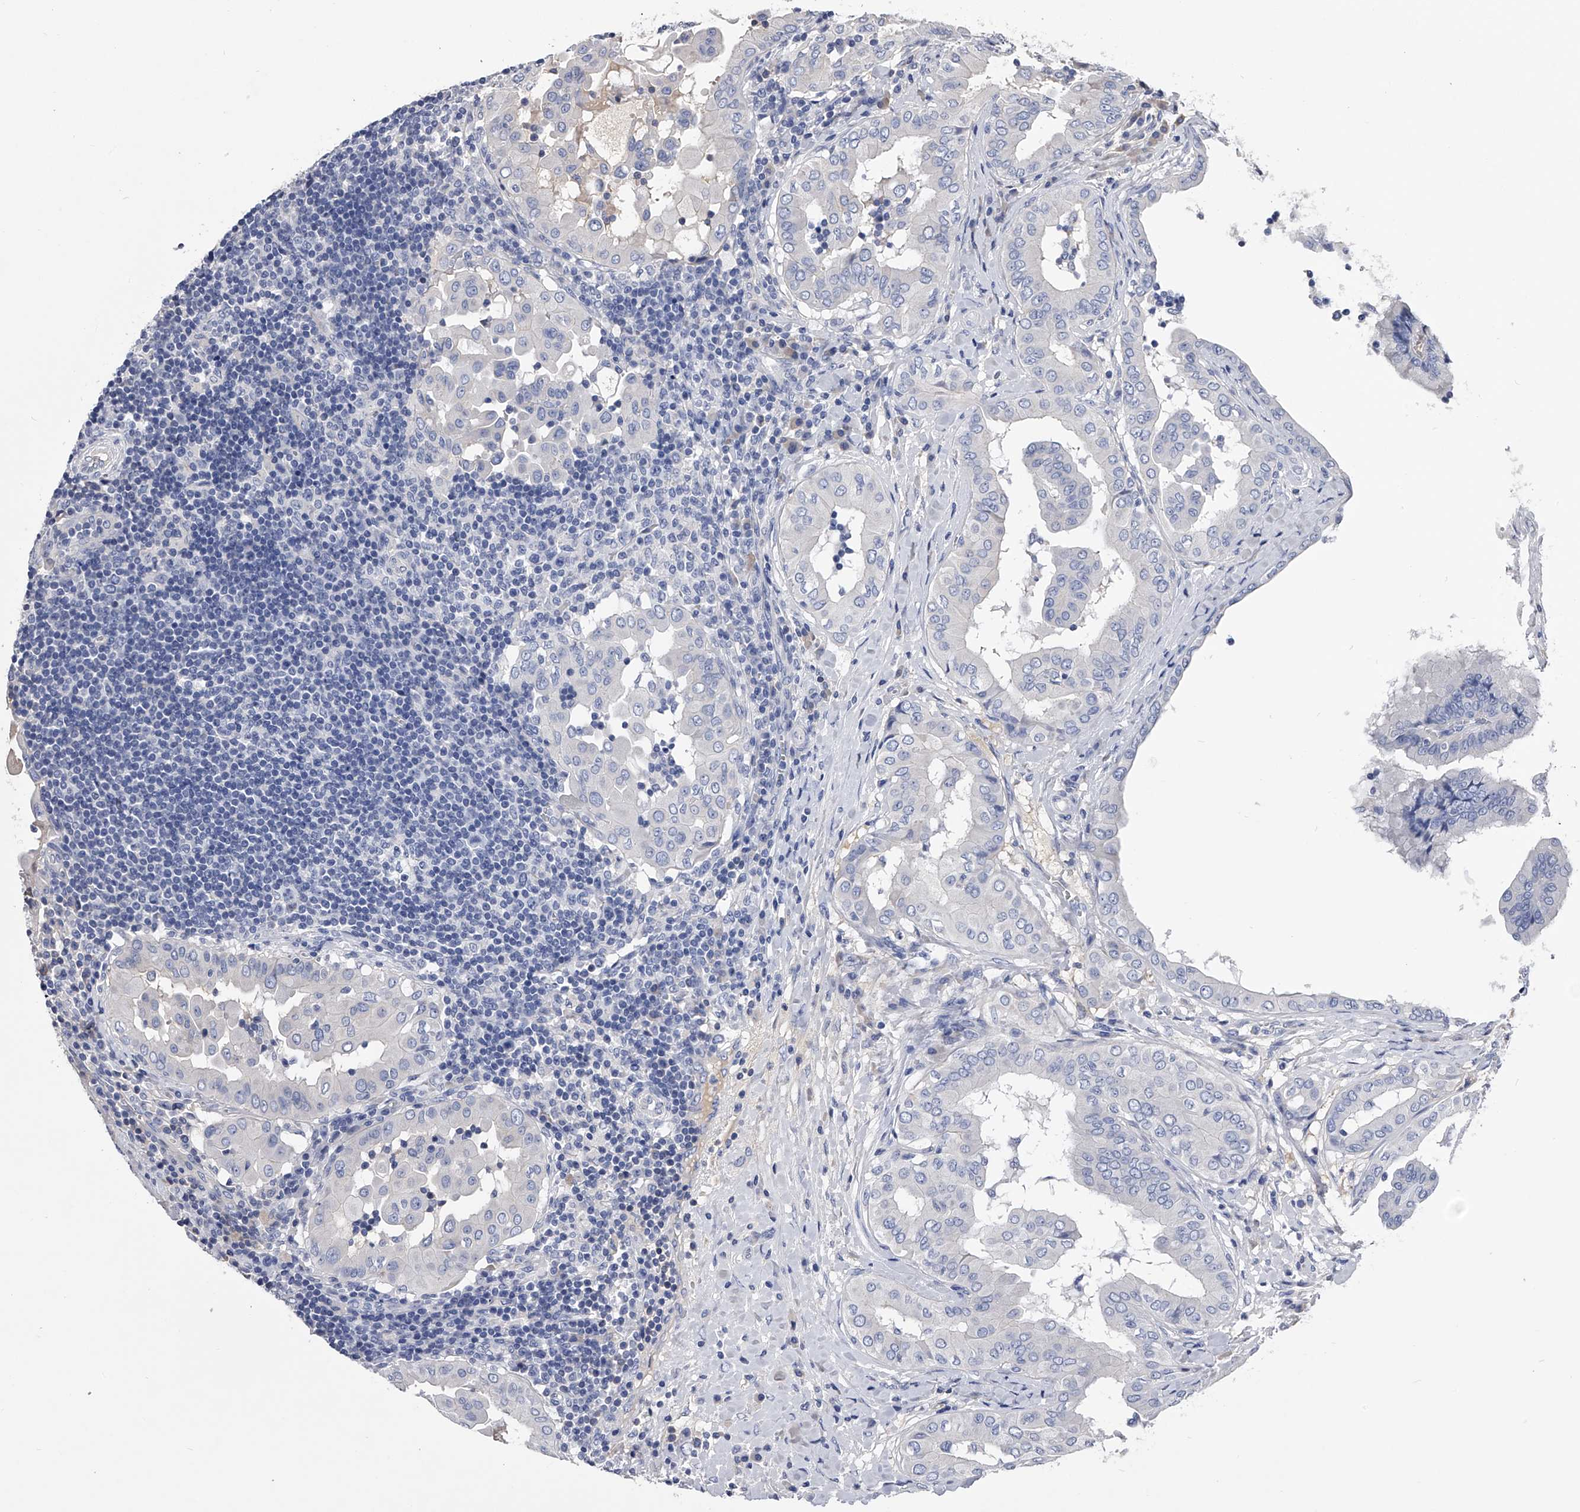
{"staining": {"intensity": "negative", "quantity": "none", "location": "none"}, "tissue": "thyroid cancer", "cell_type": "Tumor cells", "image_type": "cancer", "snomed": [{"axis": "morphology", "description": "Papillary adenocarcinoma, NOS"}, {"axis": "topography", "description": "Thyroid gland"}], "caption": "Protein analysis of papillary adenocarcinoma (thyroid) shows no significant staining in tumor cells. (DAB (3,3'-diaminobenzidine) immunohistochemistry (IHC) visualized using brightfield microscopy, high magnification).", "gene": "EFCAB7", "patient": {"sex": "male", "age": 33}}